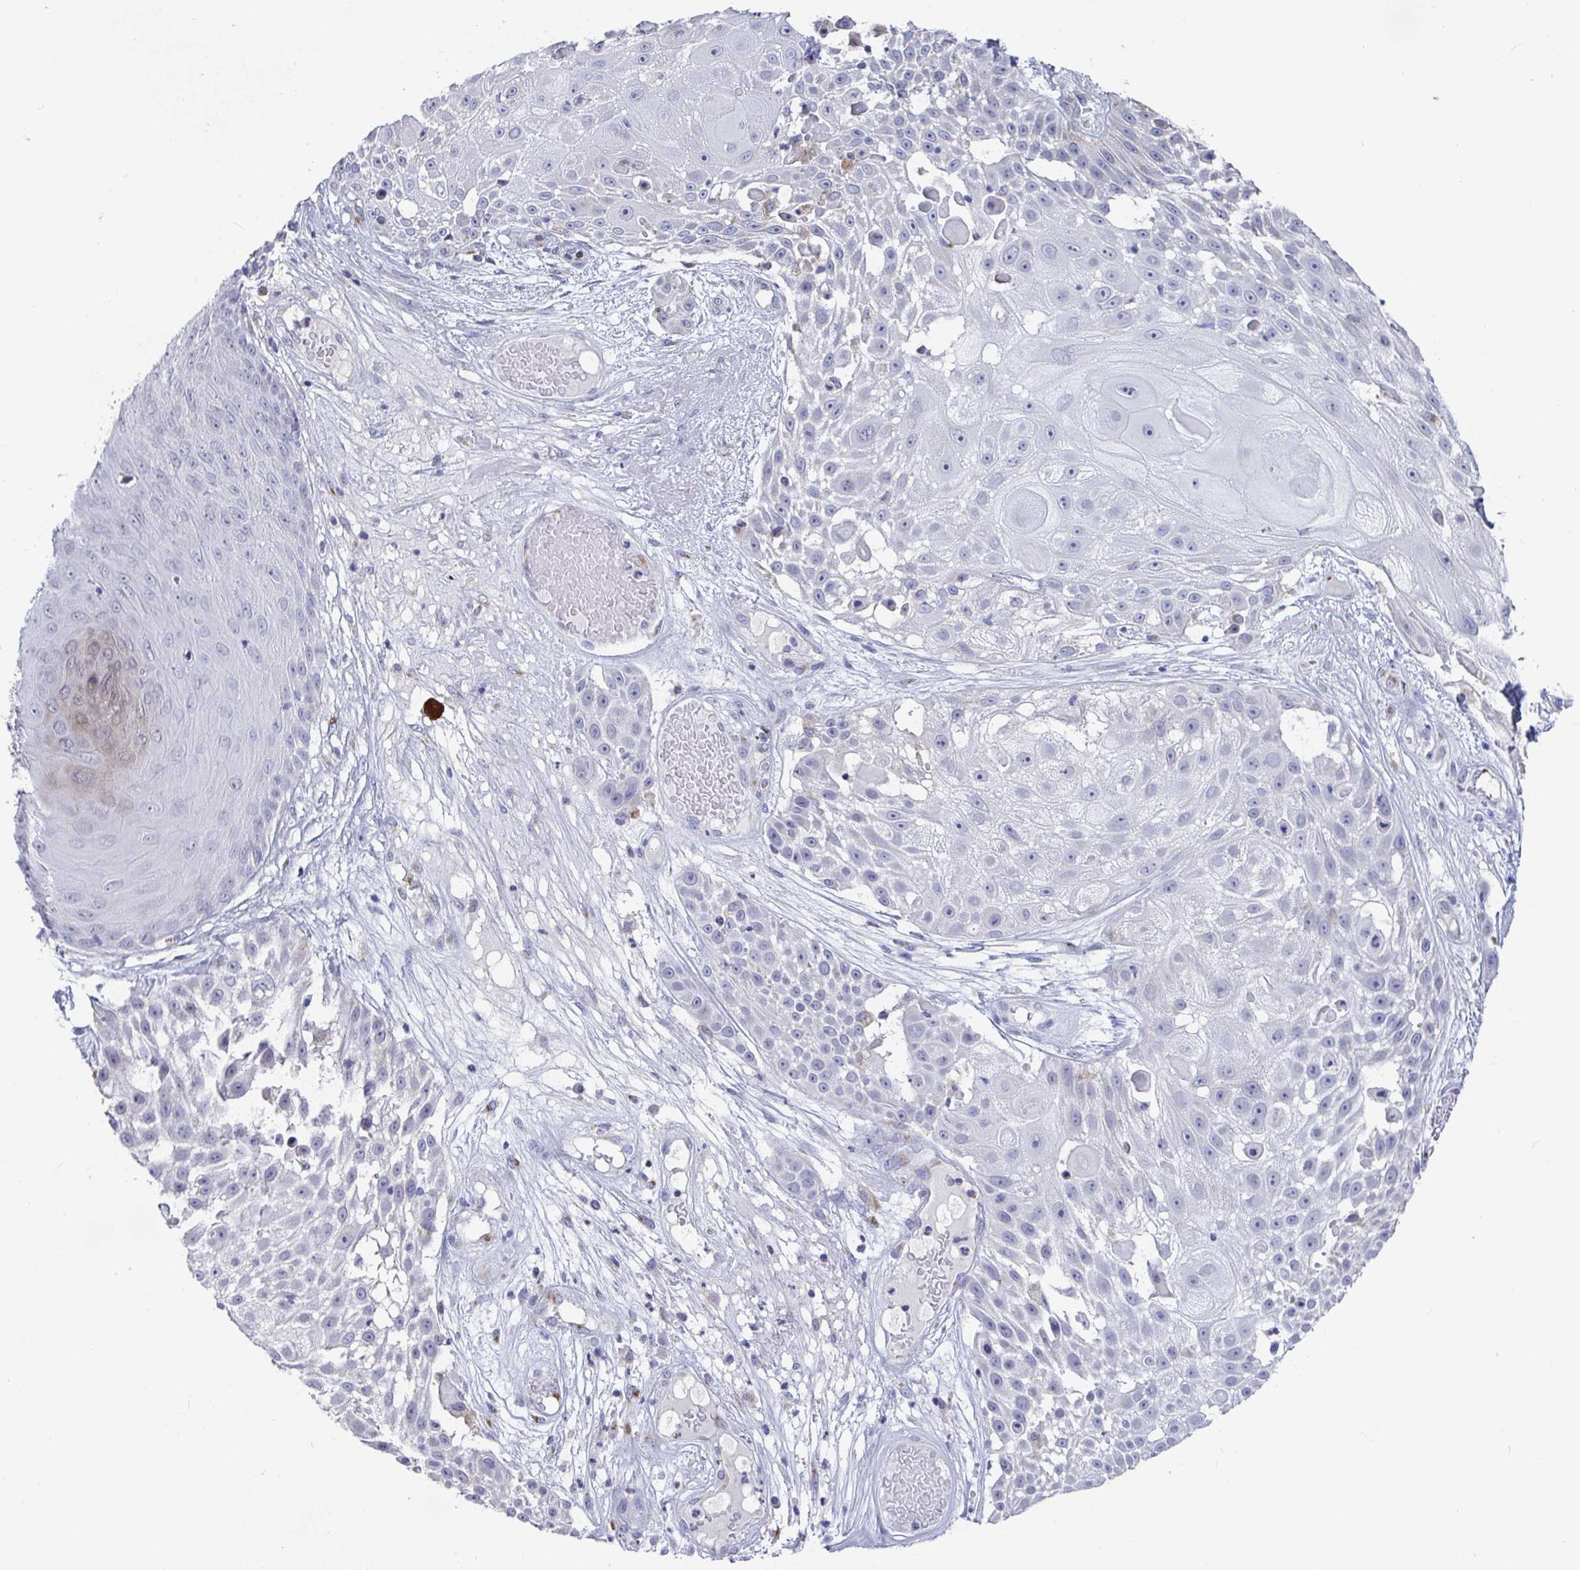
{"staining": {"intensity": "negative", "quantity": "none", "location": "none"}, "tissue": "skin cancer", "cell_type": "Tumor cells", "image_type": "cancer", "snomed": [{"axis": "morphology", "description": "Squamous cell carcinoma, NOS"}, {"axis": "topography", "description": "Skin"}], "caption": "This histopathology image is of skin cancer (squamous cell carcinoma) stained with immunohistochemistry to label a protein in brown with the nuclei are counter-stained blue. There is no staining in tumor cells.", "gene": "TAS2R39", "patient": {"sex": "female", "age": 86}}